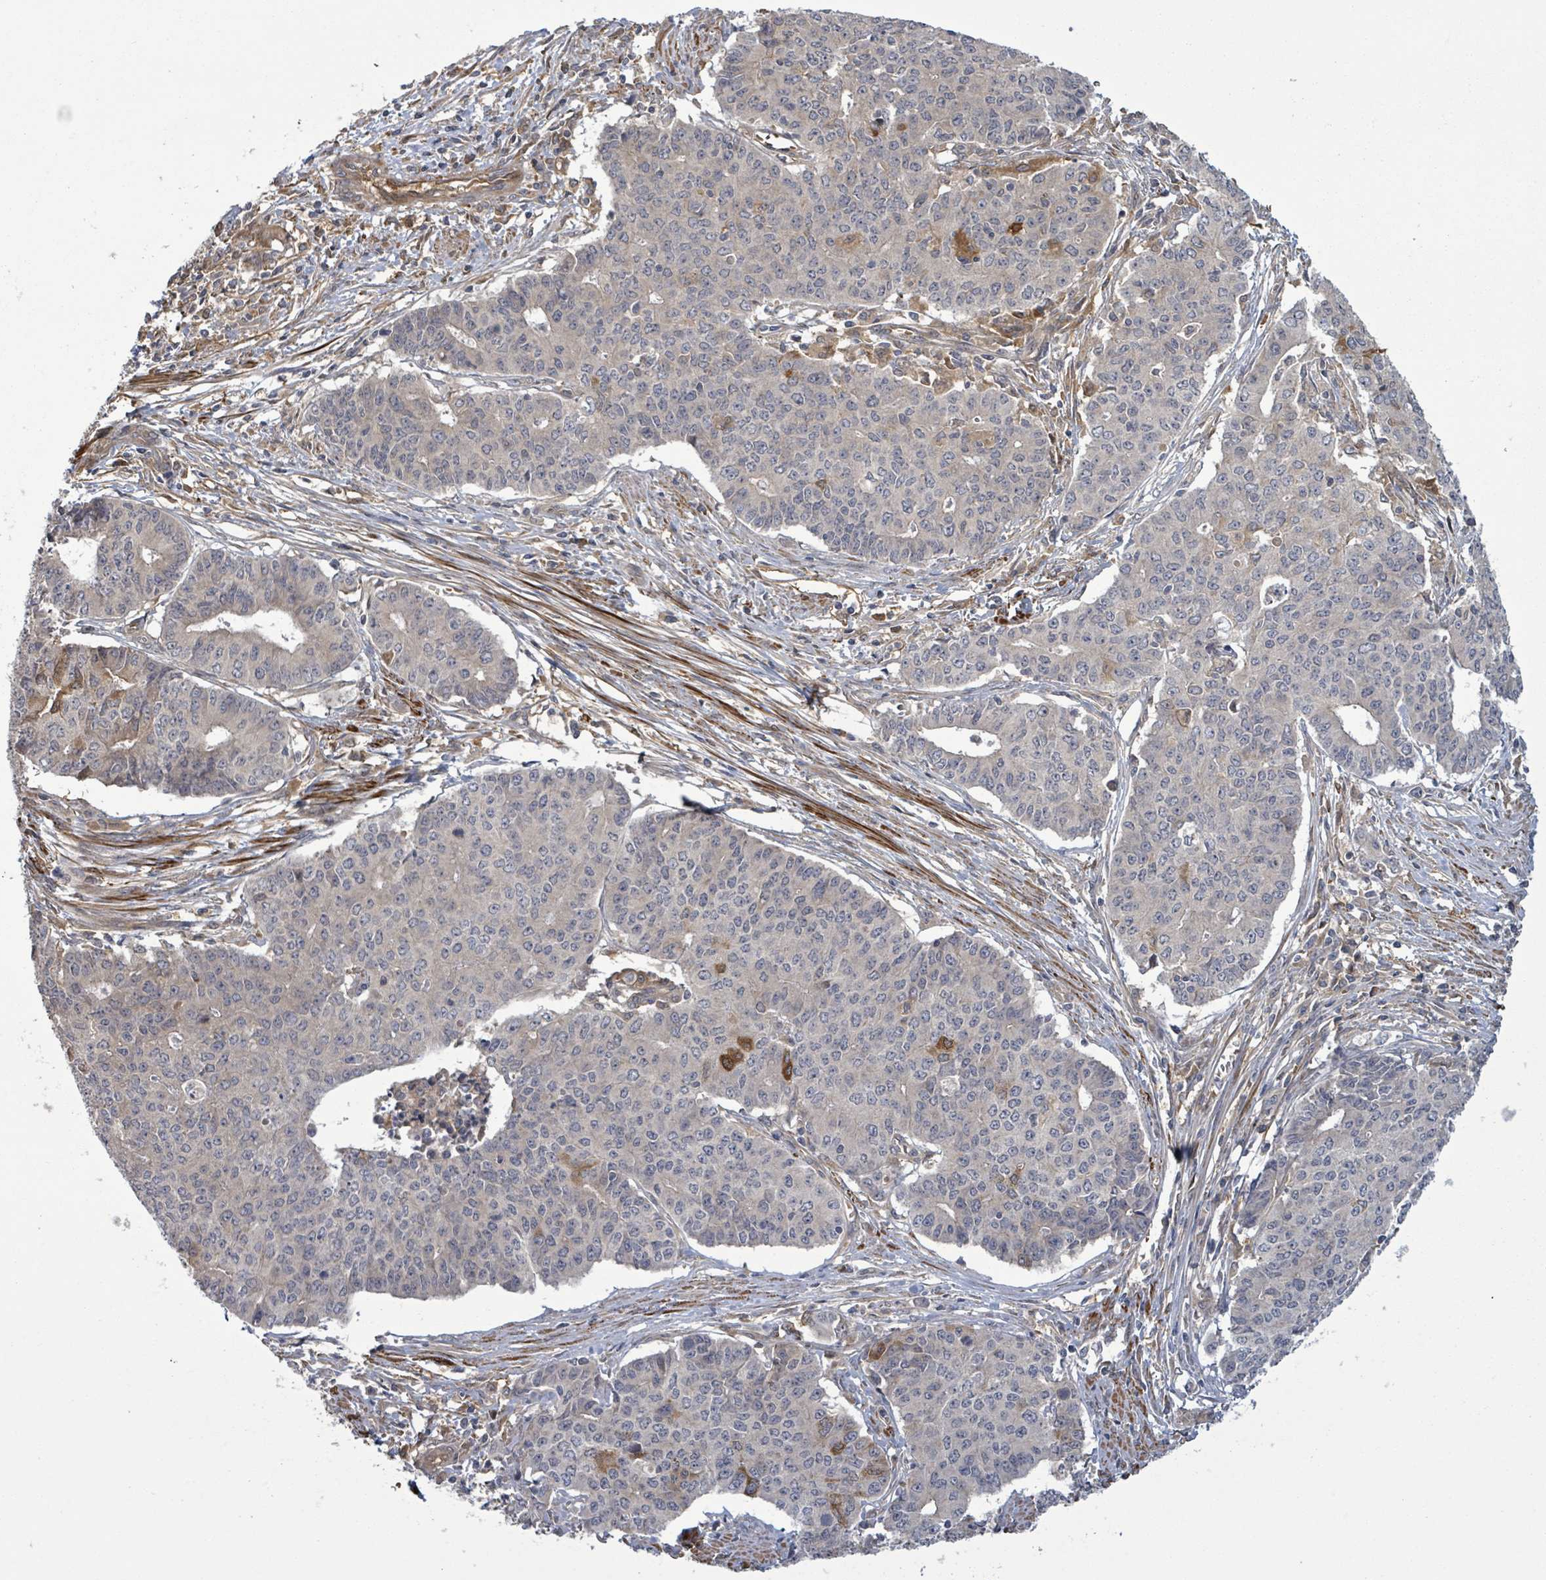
{"staining": {"intensity": "negative", "quantity": "none", "location": "none"}, "tissue": "endometrial cancer", "cell_type": "Tumor cells", "image_type": "cancer", "snomed": [{"axis": "morphology", "description": "Adenocarcinoma, NOS"}, {"axis": "topography", "description": "Endometrium"}], "caption": "Immunohistochemistry (IHC) histopathology image of neoplastic tissue: endometrial cancer stained with DAB (3,3'-diaminobenzidine) displays no significant protein positivity in tumor cells.", "gene": "MAP3K6", "patient": {"sex": "female", "age": 59}}